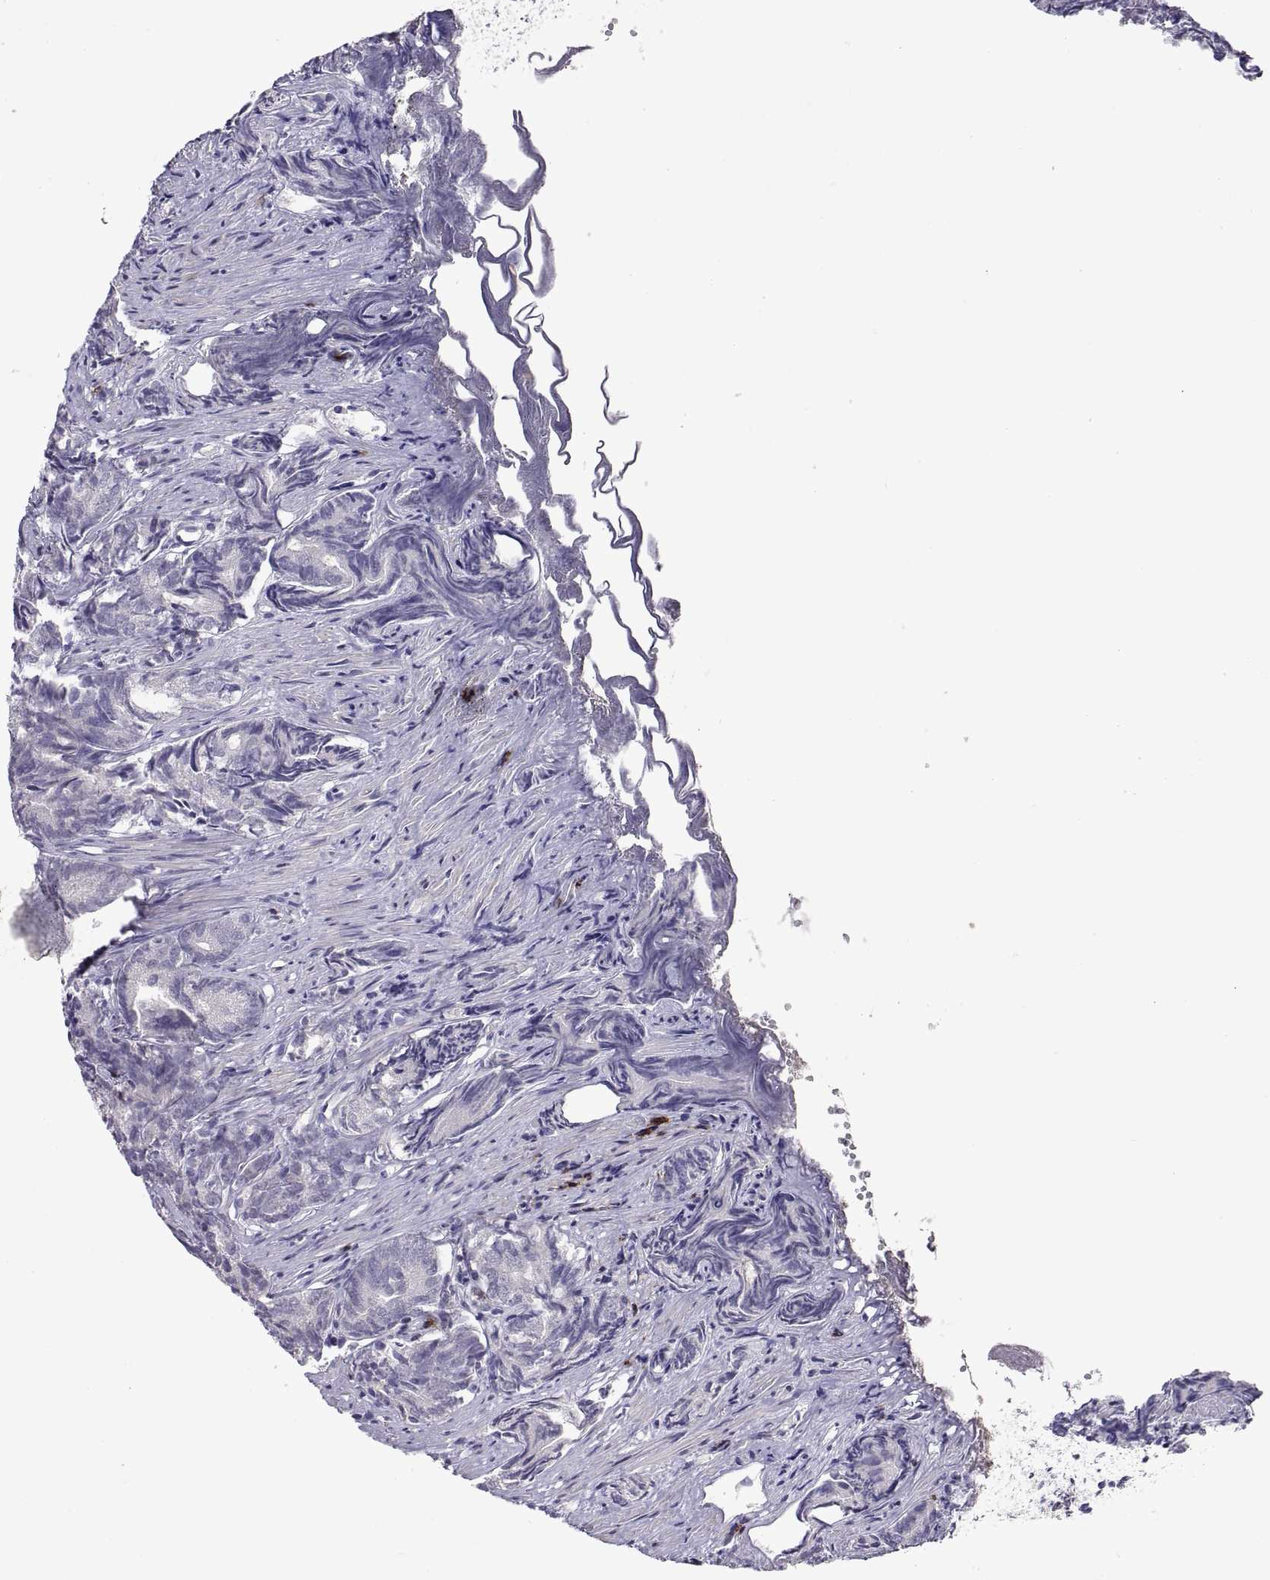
{"staining": {"intensity": "negative", "quantity": "none", "location": "none"}, "tissue": "prostate cancer", "cell_type": "Tumor cells", "image_type": "cancer", "snomed": [{"axis": "morphology", "description": "Adenocarcinoma, High grade"}, {"axis": "topography", "description": "Prostate"}], "caption": "This is an immunohistochemistry histopathology image of human prostate cancer (adenocarcinoma (high-grade)). There is no expression in tumor cells.", "gene": "MS4A1", "patient": {"sex": "male", "age": 84}}